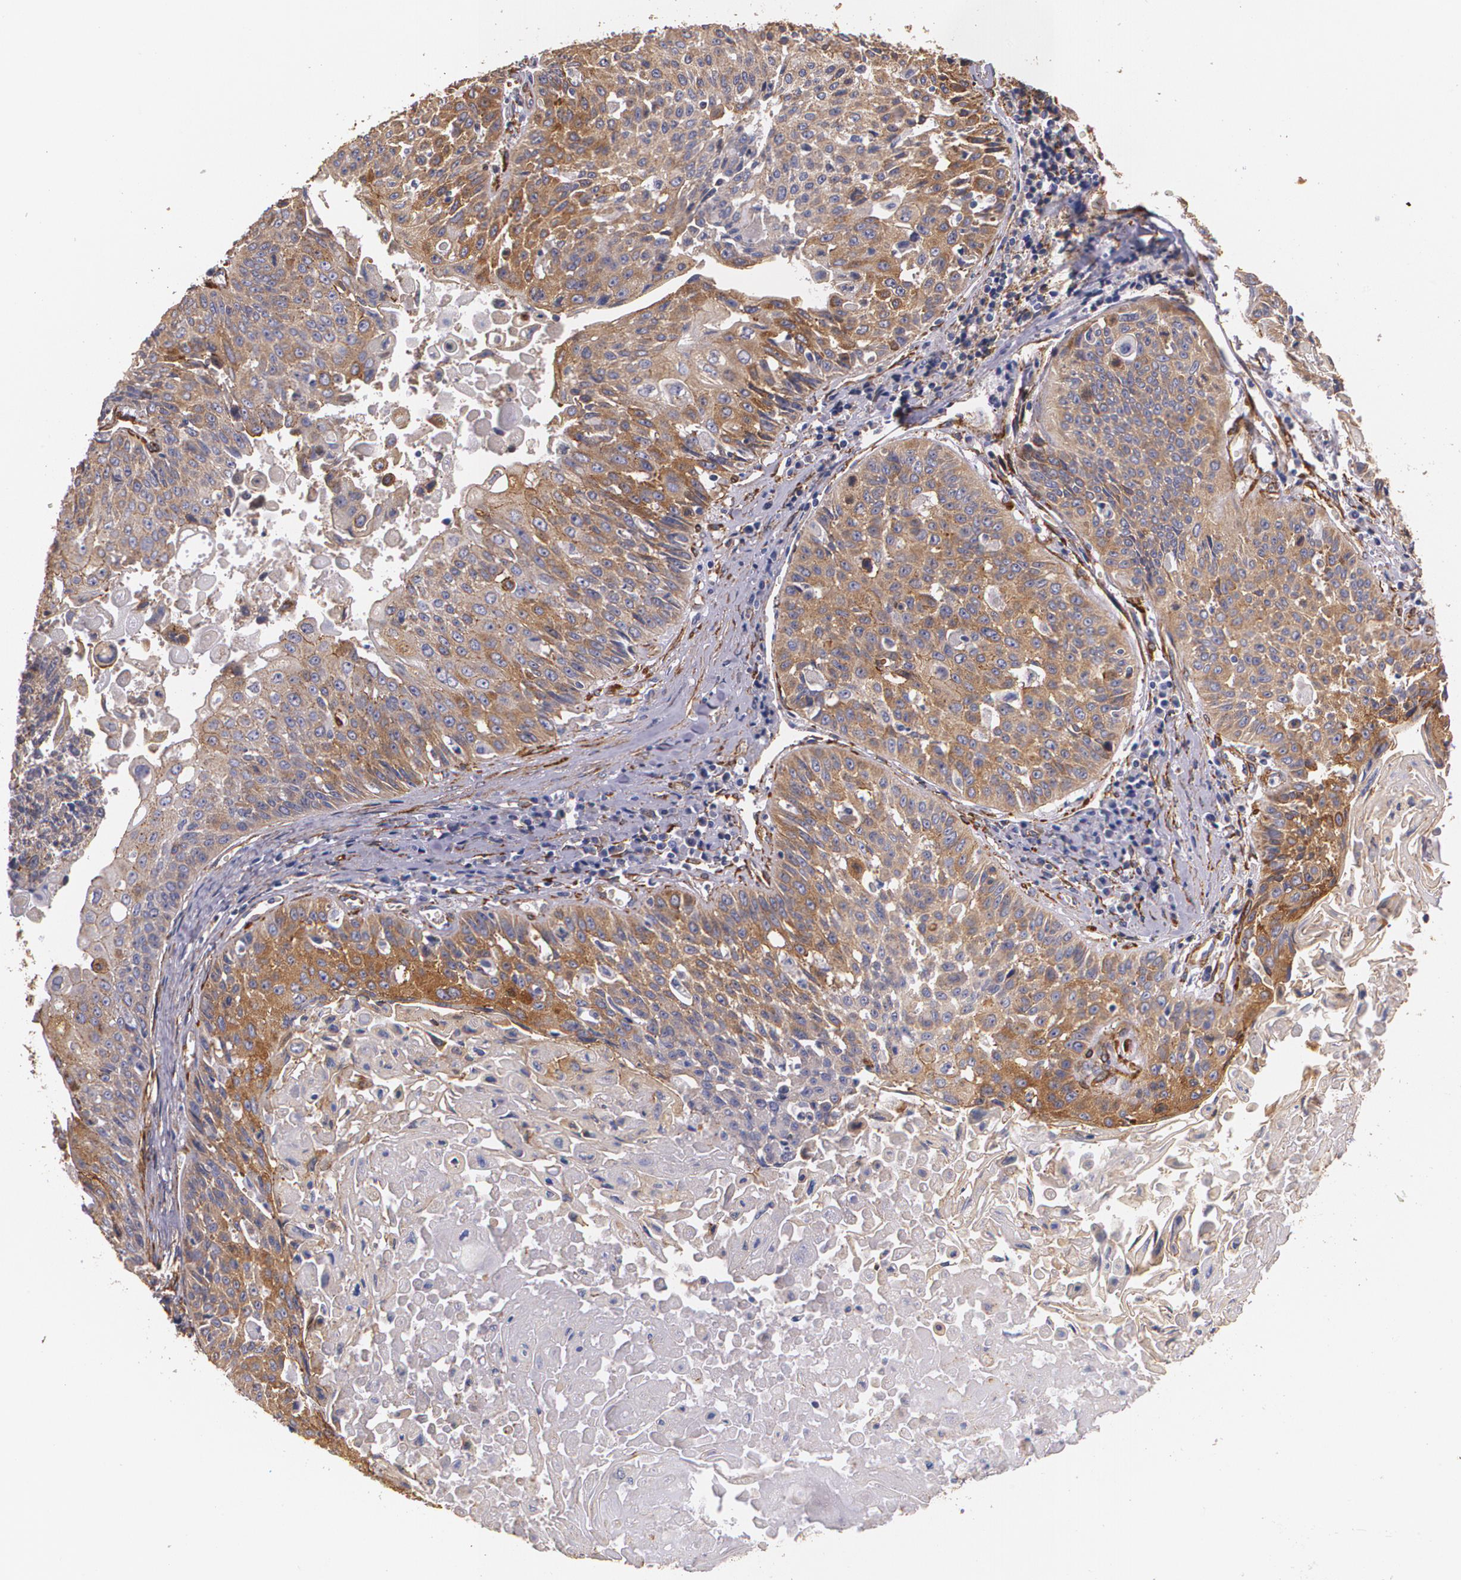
{"staining": {"intensity": "strong", "quantity": ">75%", "location": "cytoplasmic/membranous"}, "tissue": "lung cancer", "cell_type": "Tumor cells", "image_type": "cancer", "snomed": [{"axis": "morphology", "description": "Adenocarcinoma, NOS"}, {"axis": "topography", "description": "Lung"}], "caption": "This is a photomicrograph of immunohistochemistry (IHC) staining of lung cancer, which shows strong expression in the cytoplasmic/membranous of tumor cells.", "gene": "TJP1", "patient": {"sex": "male", "age": 60}}